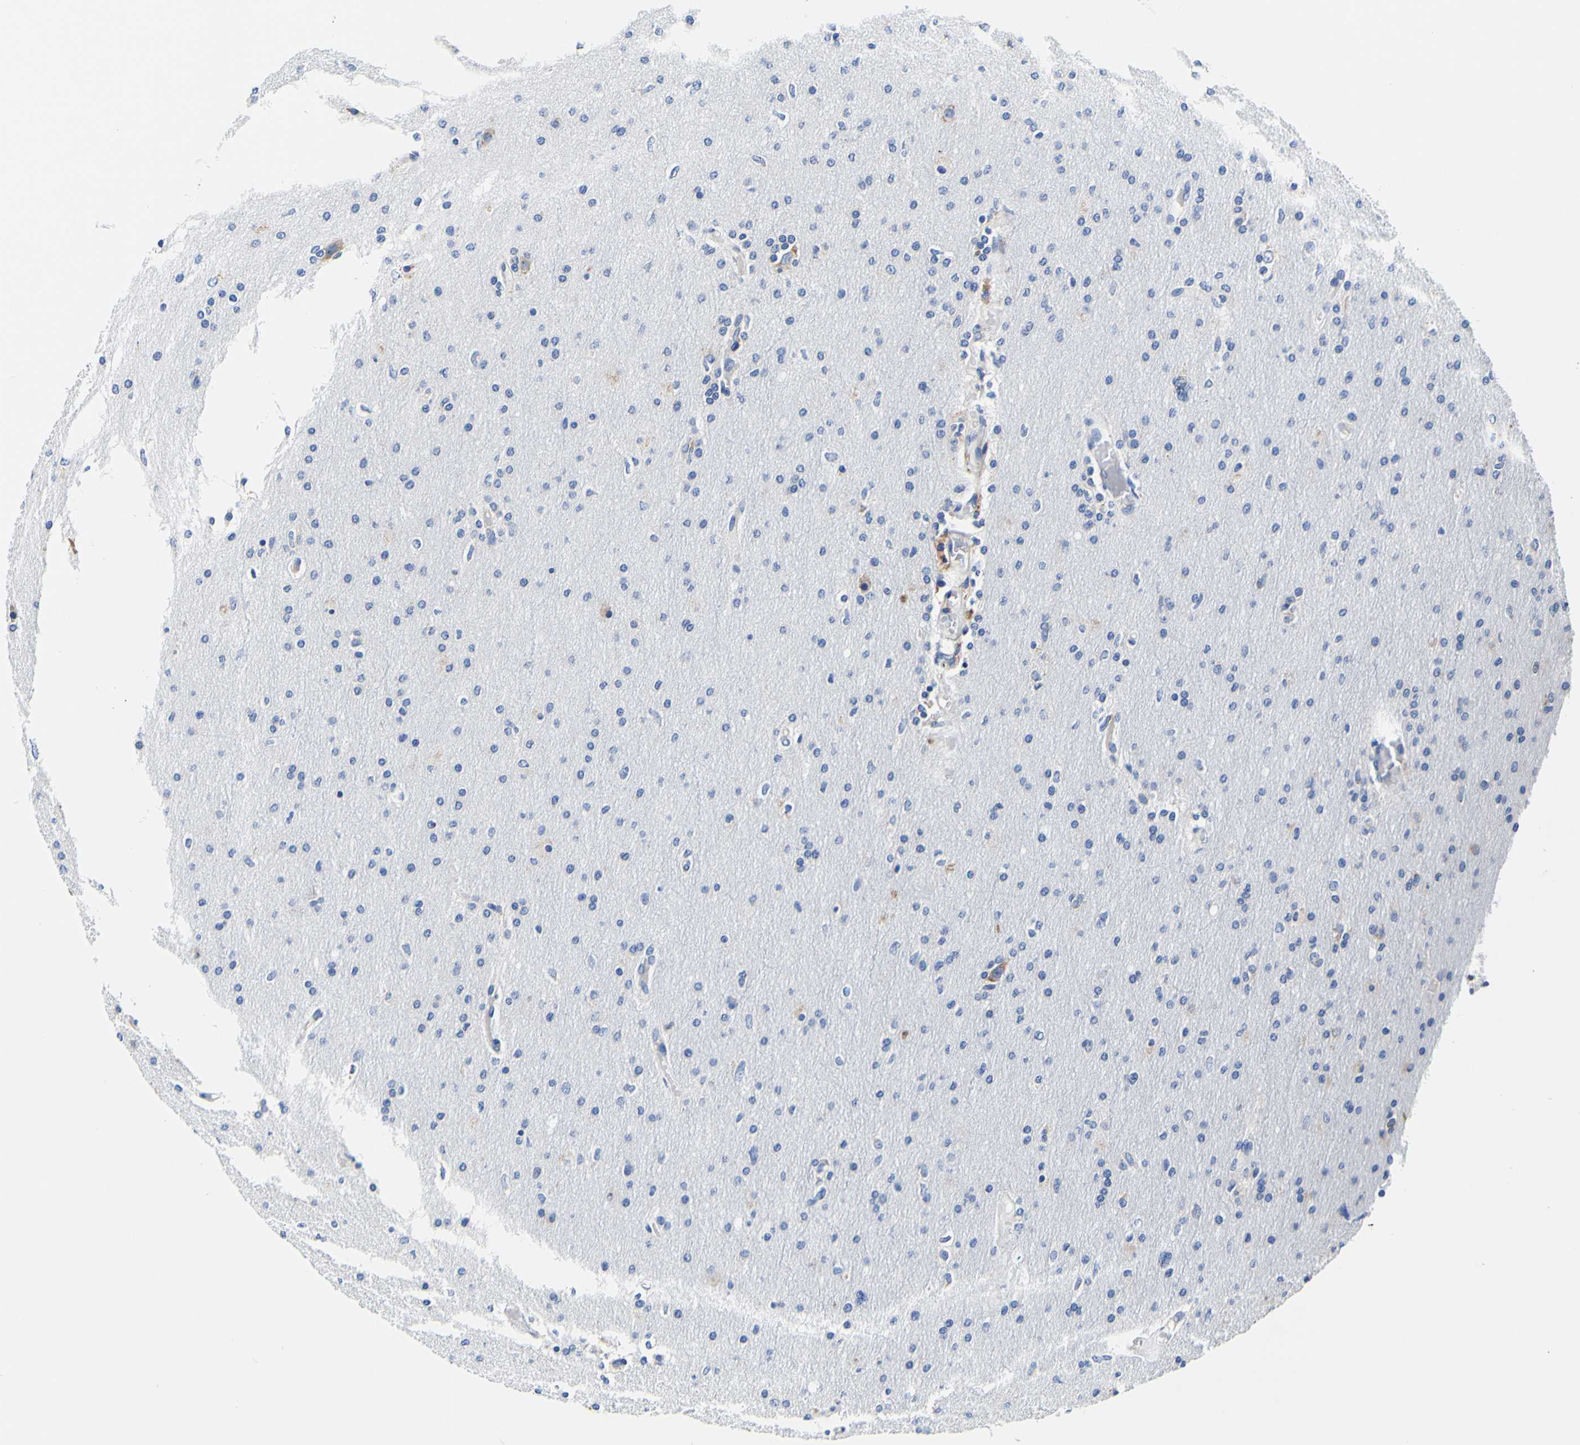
{"staining": {"intensity": "negative", "quantity": "none", "location": "none"}, "tissue": "glioma", "cell_type": "Tumor cells", "image_type": "cancer", "snomed": [{"axis": "morphology", "description": "Glioma, malignant, High grade"}, {"axis": "topography", "description": "Cerebral cortex"}], "caption": "Immunohistochemistry histopathology image of neoplastic tissue: human glioma stained with DAB (3,3'-diaminobenzidine) displays no significant protein expression in tumor cells.", "gene": "P4HB", "patient": {"sex": "female", "age": 36}}